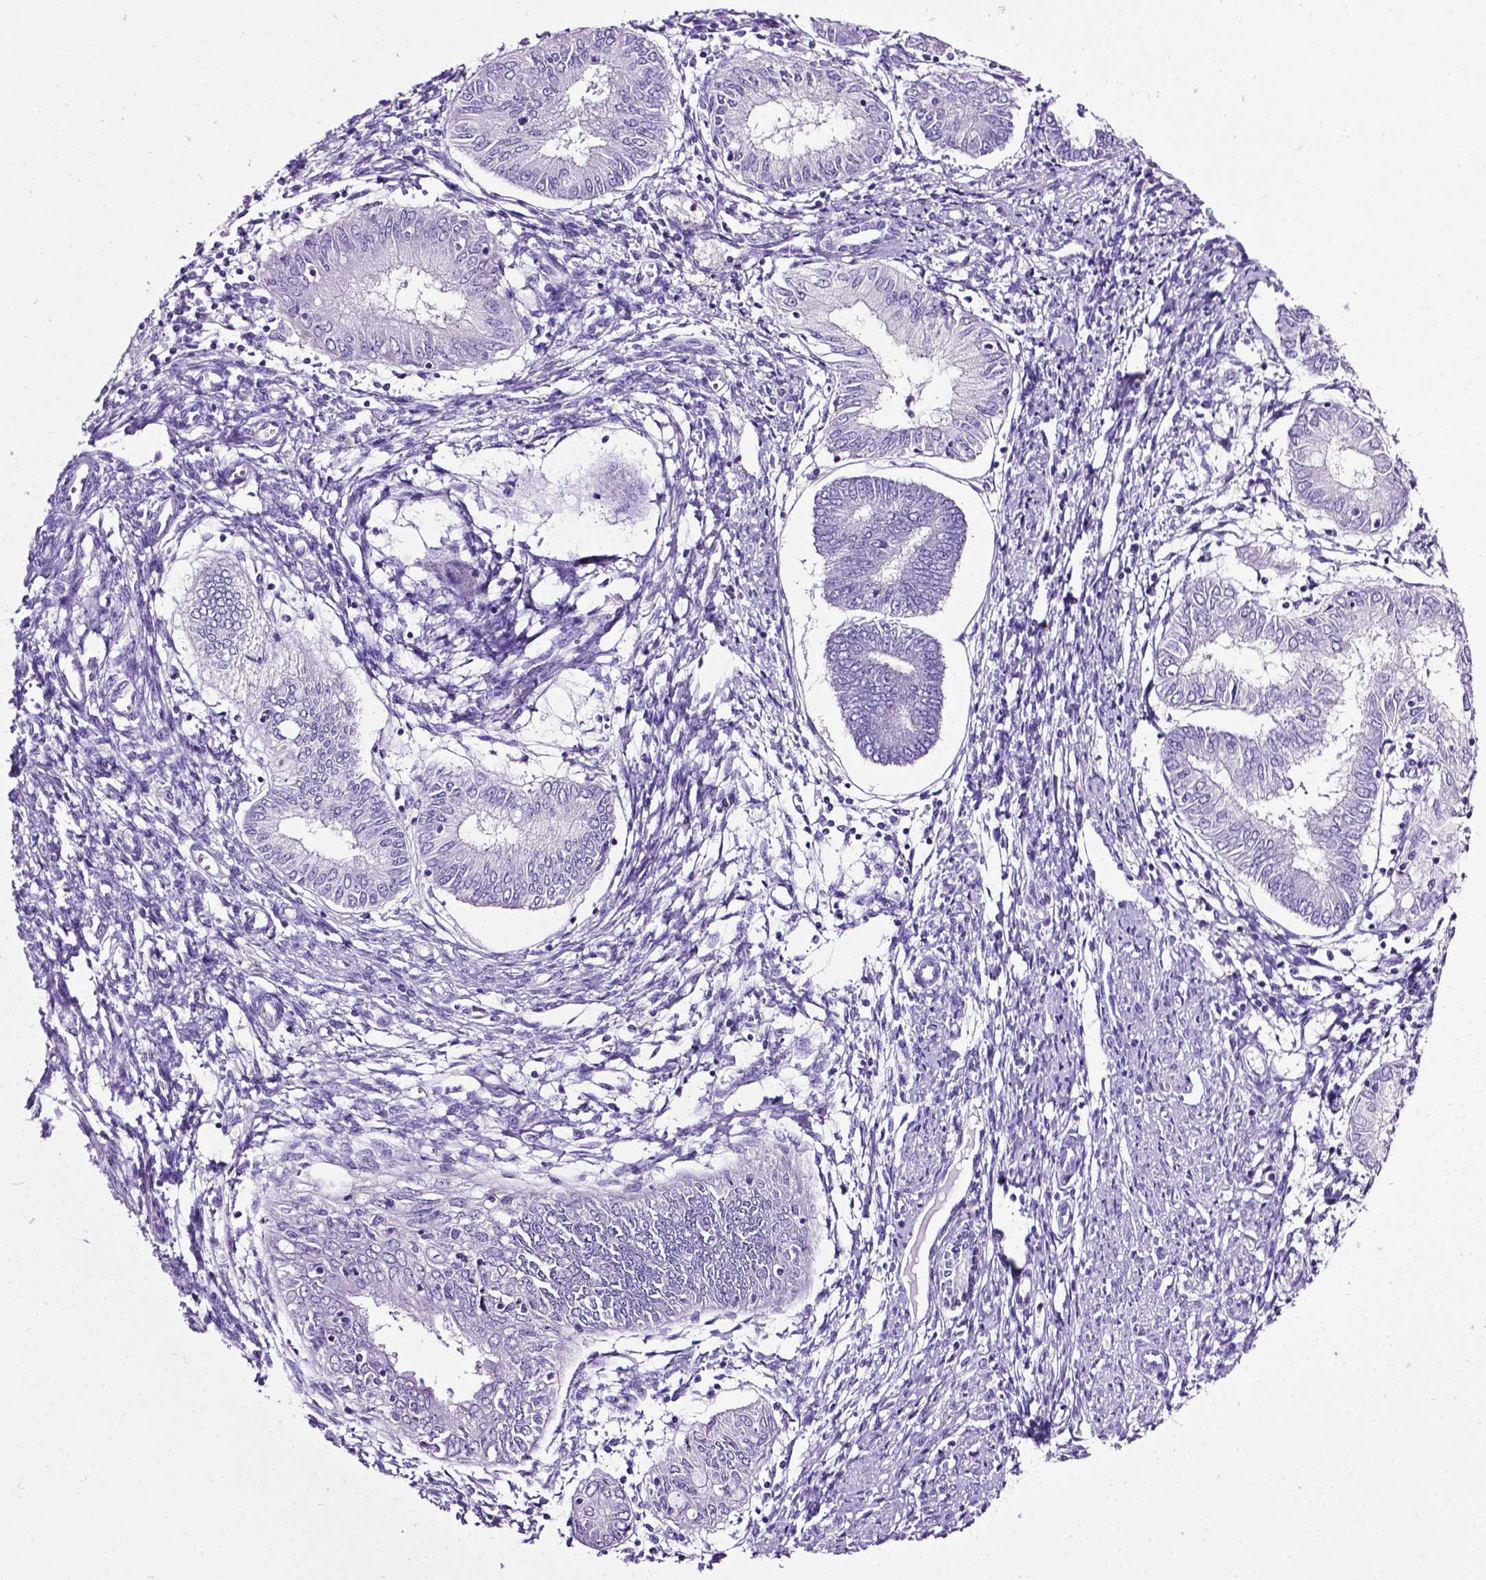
{"staining": {"intensity": "negative", "quantity": "none", "location": "none"}, "tissue": "endometrial cancer", "cell_type": "Tumor cells", "image_type": "cancer", "snomed": [{"axis": "morphology", "description": "Adenocarcinoma, NOS"}, {"axis": "topography", "description": "Endometrium"}], "caption": "Protein analysis of endometrial adenocarcinoma demonstrates no significant staining in tumor cells.", "gene": "LELP1", "patient": {"sex": "female", "age": 68}}